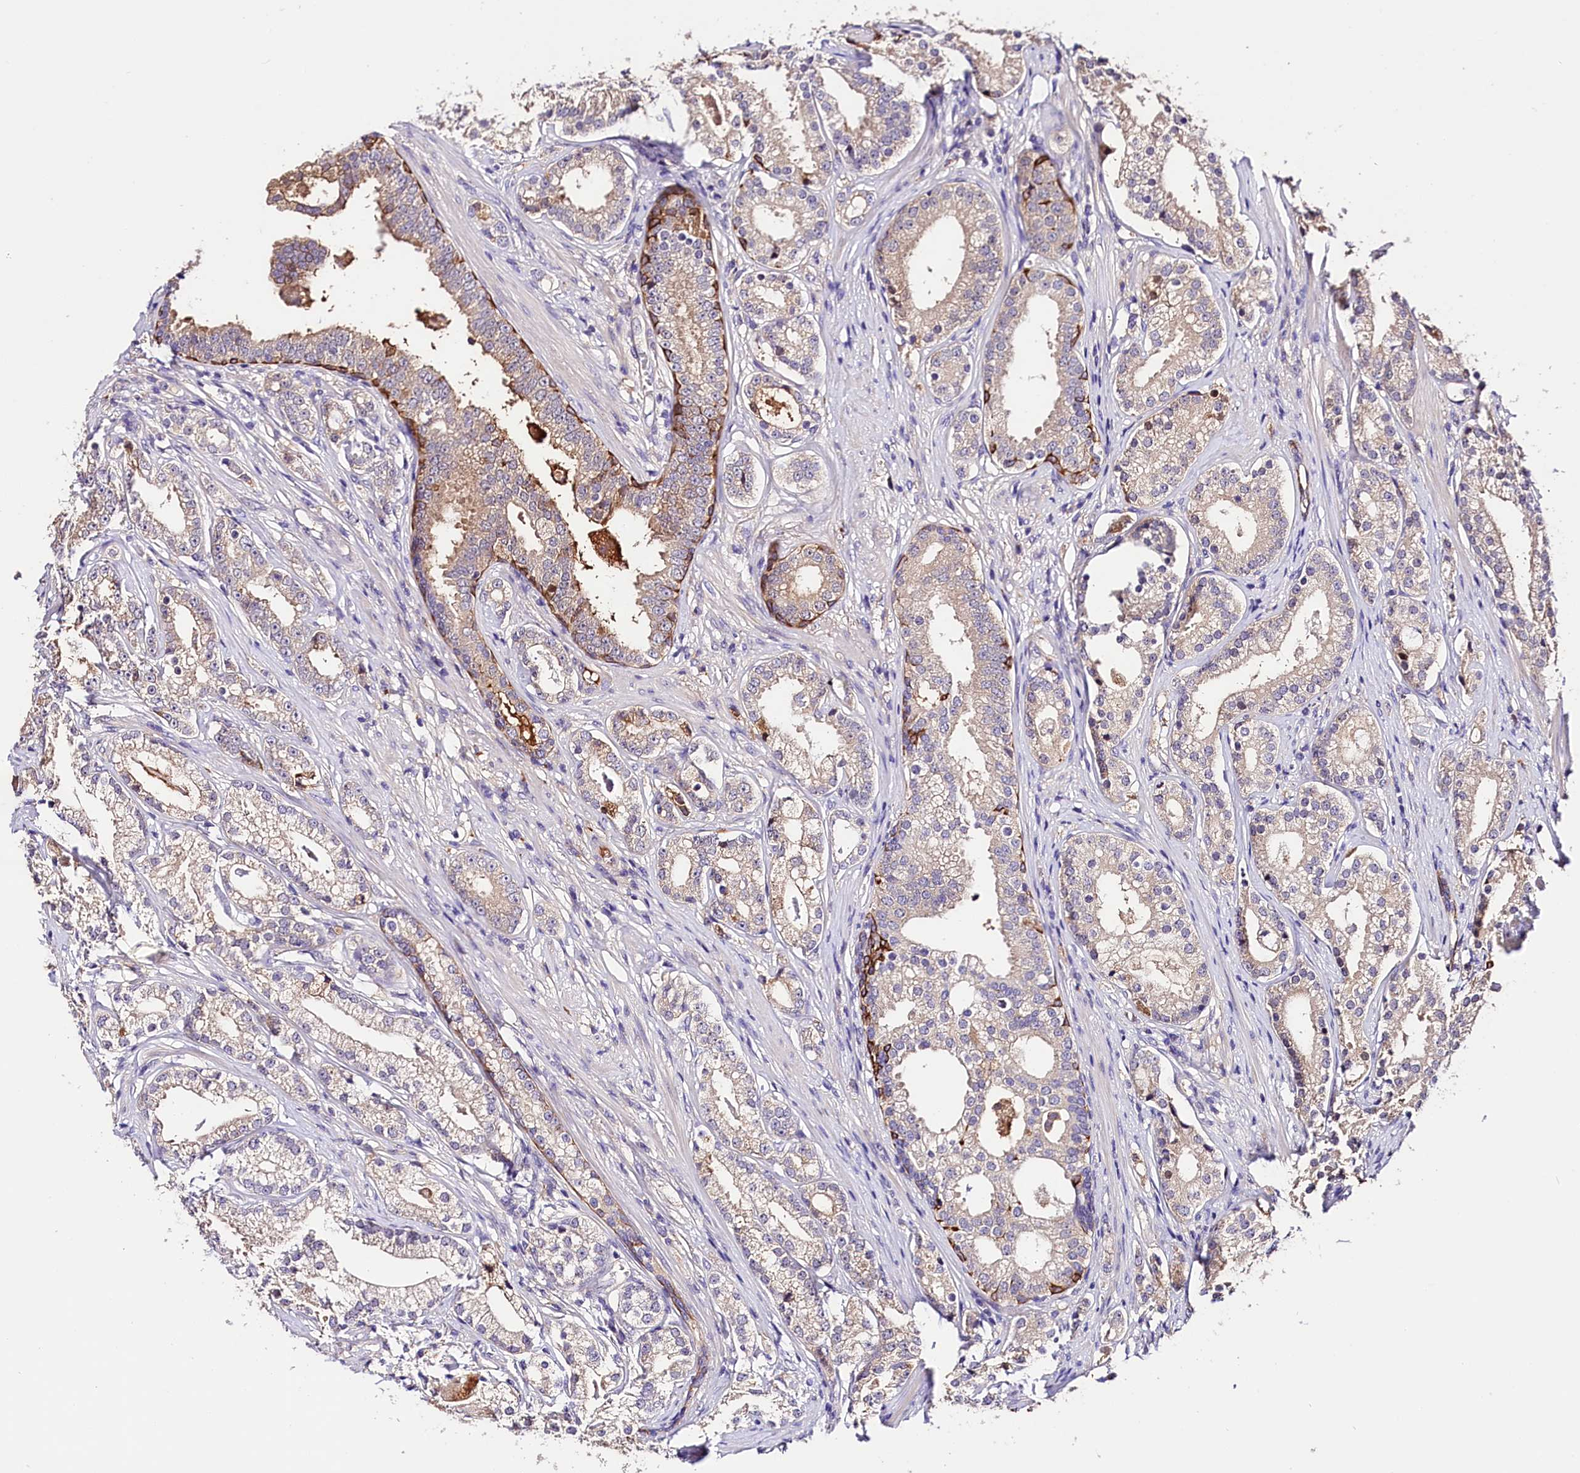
{"staining": {"intensity": "moderate", "quantity": "<25%", "location": "cytoplasmic/membranous"}, "tissue": "prostate cancer", "cell_type": "Tumor cells", "image_type": "cancer", "snomed": [{"axis": "morphology", "description": "Adenocarcinoma, High grade"}, {"axis": "topography", "description": "Prostate"}], "caption": "Prostate cancer tissue reveals moderate cytoplasmic/membranous positivity in about <25% of tumor cells (DAB IHC with brightfield microscopy, high magnification).", "gene": "ARMC6", "patient": {"sex": "male", "age": 69}}